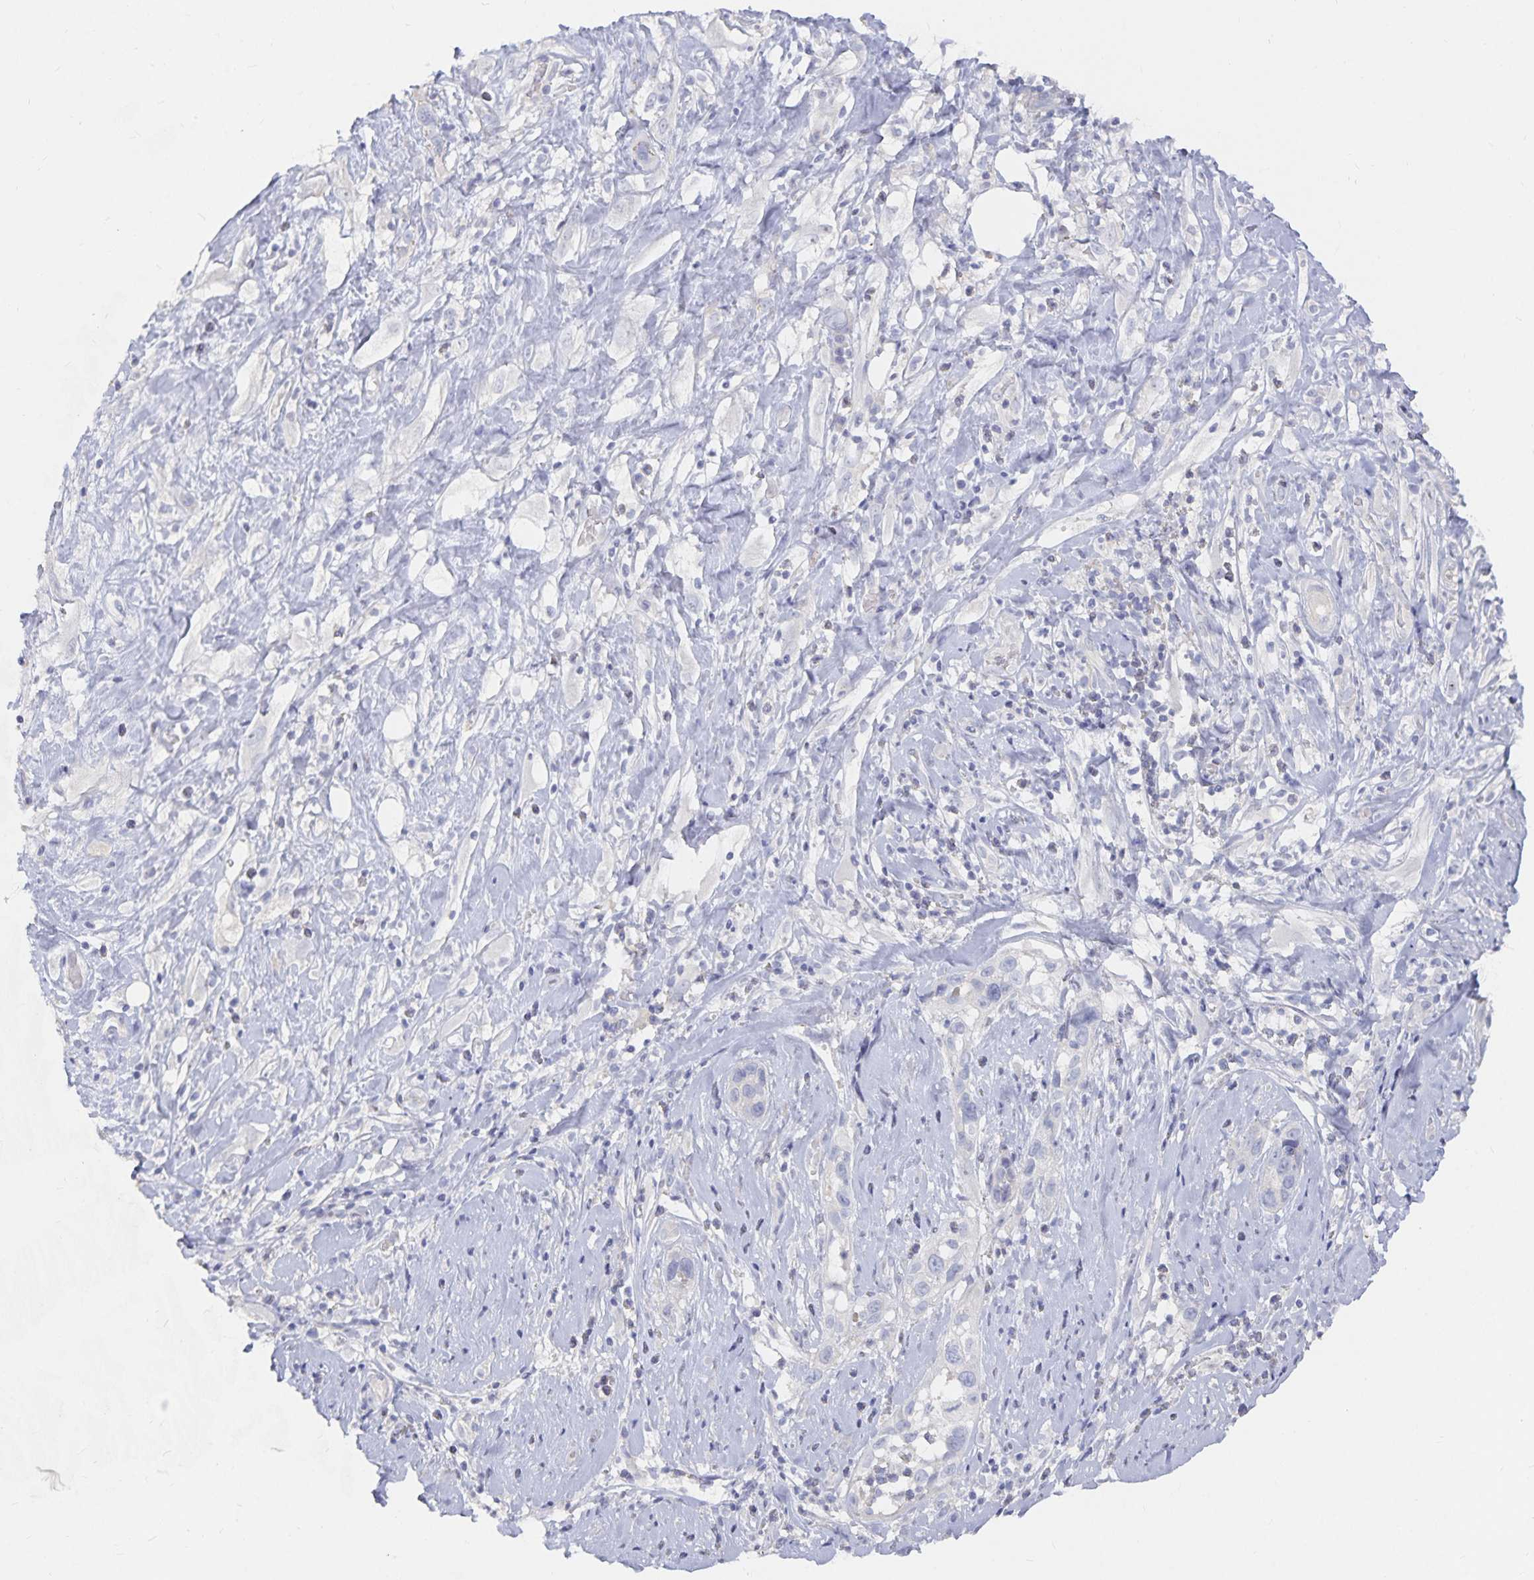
{"staining": {"intensity": "negative", "quantity": "none", "location": "none"}, "tissue": "skin cancer", "cell_type": "Tumor cells", "image_type": "cancer", "snomed": [{"axis": "morphology", "description": "Squamous cell carcinoma, NOS"}, {"axis": "topography", "description": "Skin"}], "caption": "Immunohistochemistry of skin cancer reveals no expression in tumor cells.", "gene": "DNAH9", "patient": {"sex": "male", "age": 82}}